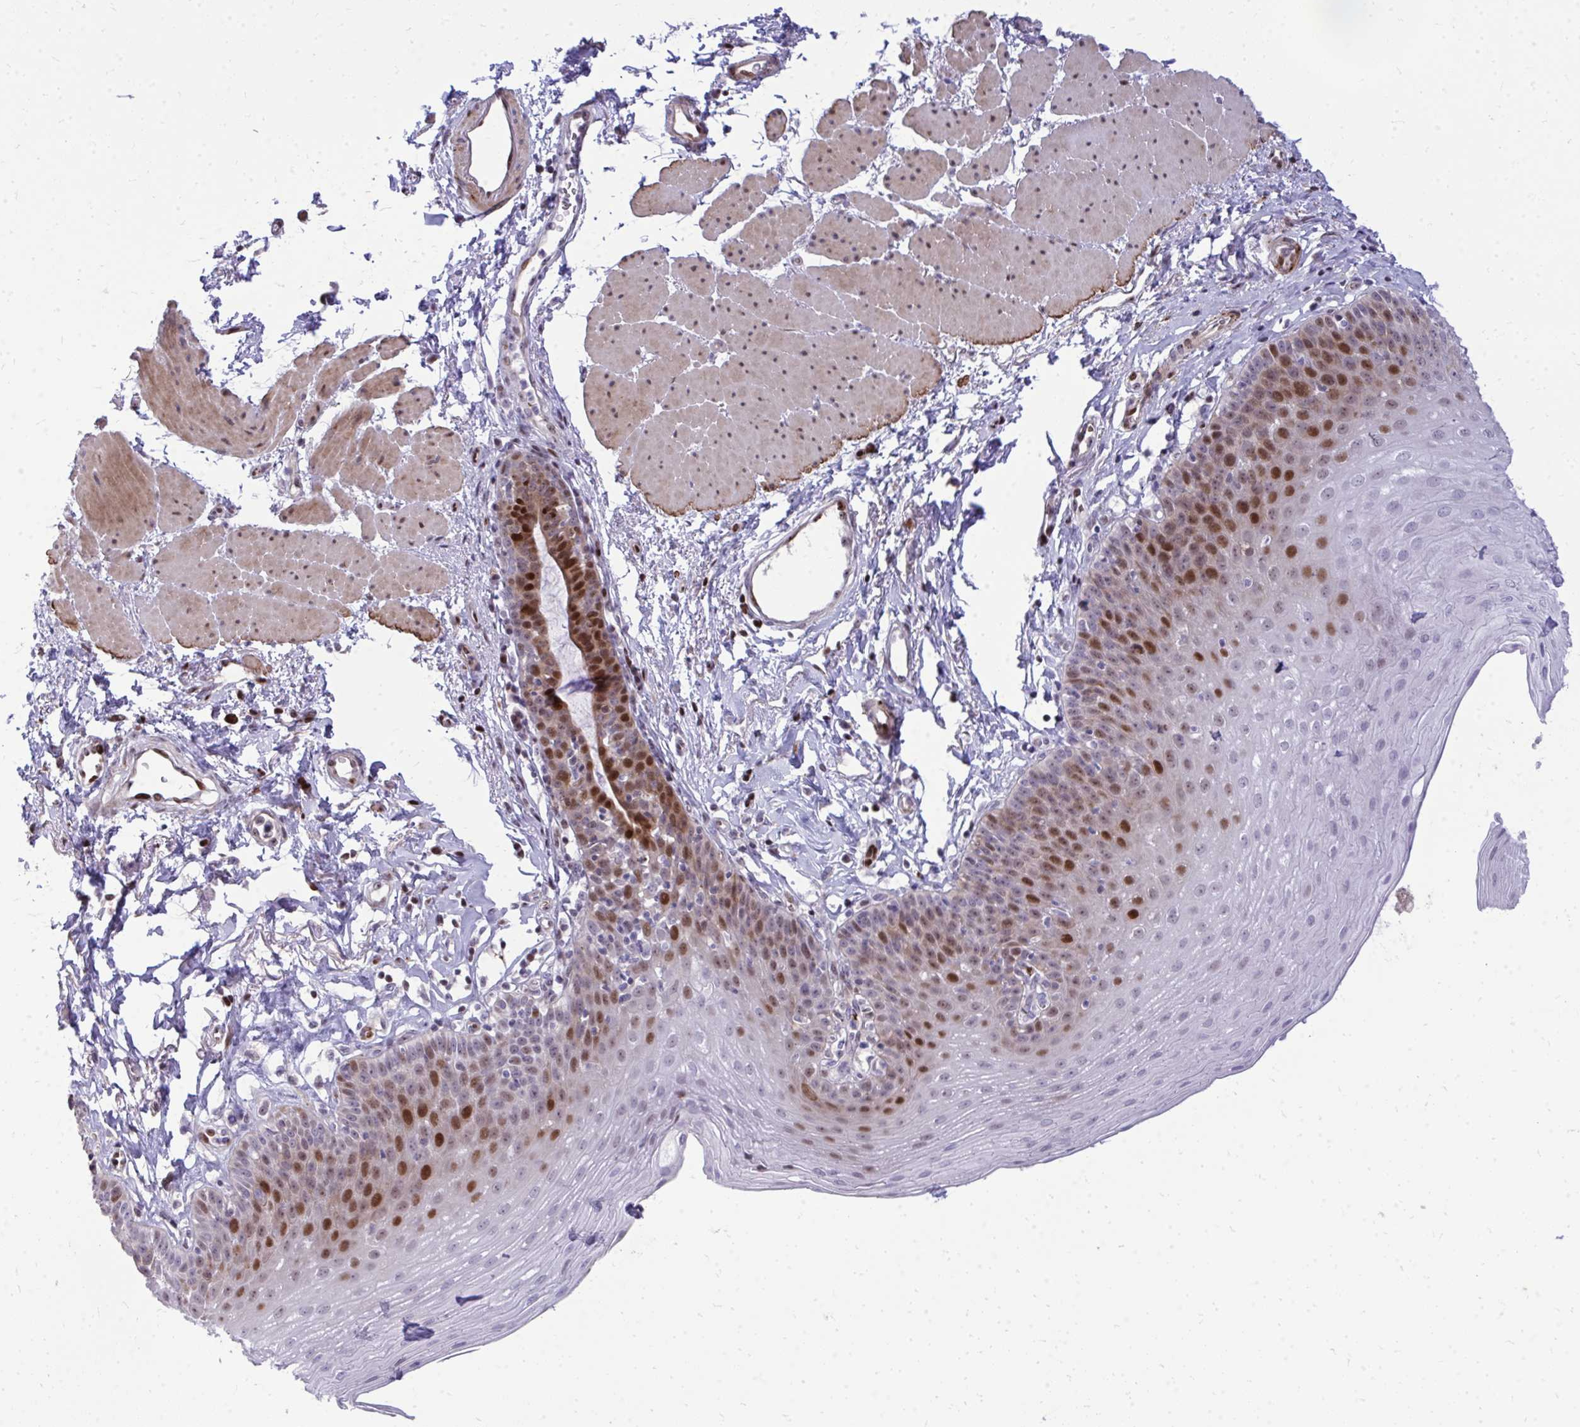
{"staining": {"intensity": "strong", "quantity": "<25%", "location": "nuclear"}, "tissue": "esophagus", "cell_type": "Squamous epithelial cells", "image_type": "normal", "snomed": [{"axis": "morphology", "description": "Normal tissue, NOS"}, {"axis": "topography", "description": "Esophagus"}], "caption": "Esophagus was stained to show a protein in brown. There is medium levels of strong nuclear expression in approximately <25% of squamous epithelial cells. (DAB = brown stain, brightfield microscopy at high magnification).", "gene": "DLX4", "patient": {"sex": "female", "age": 81}}